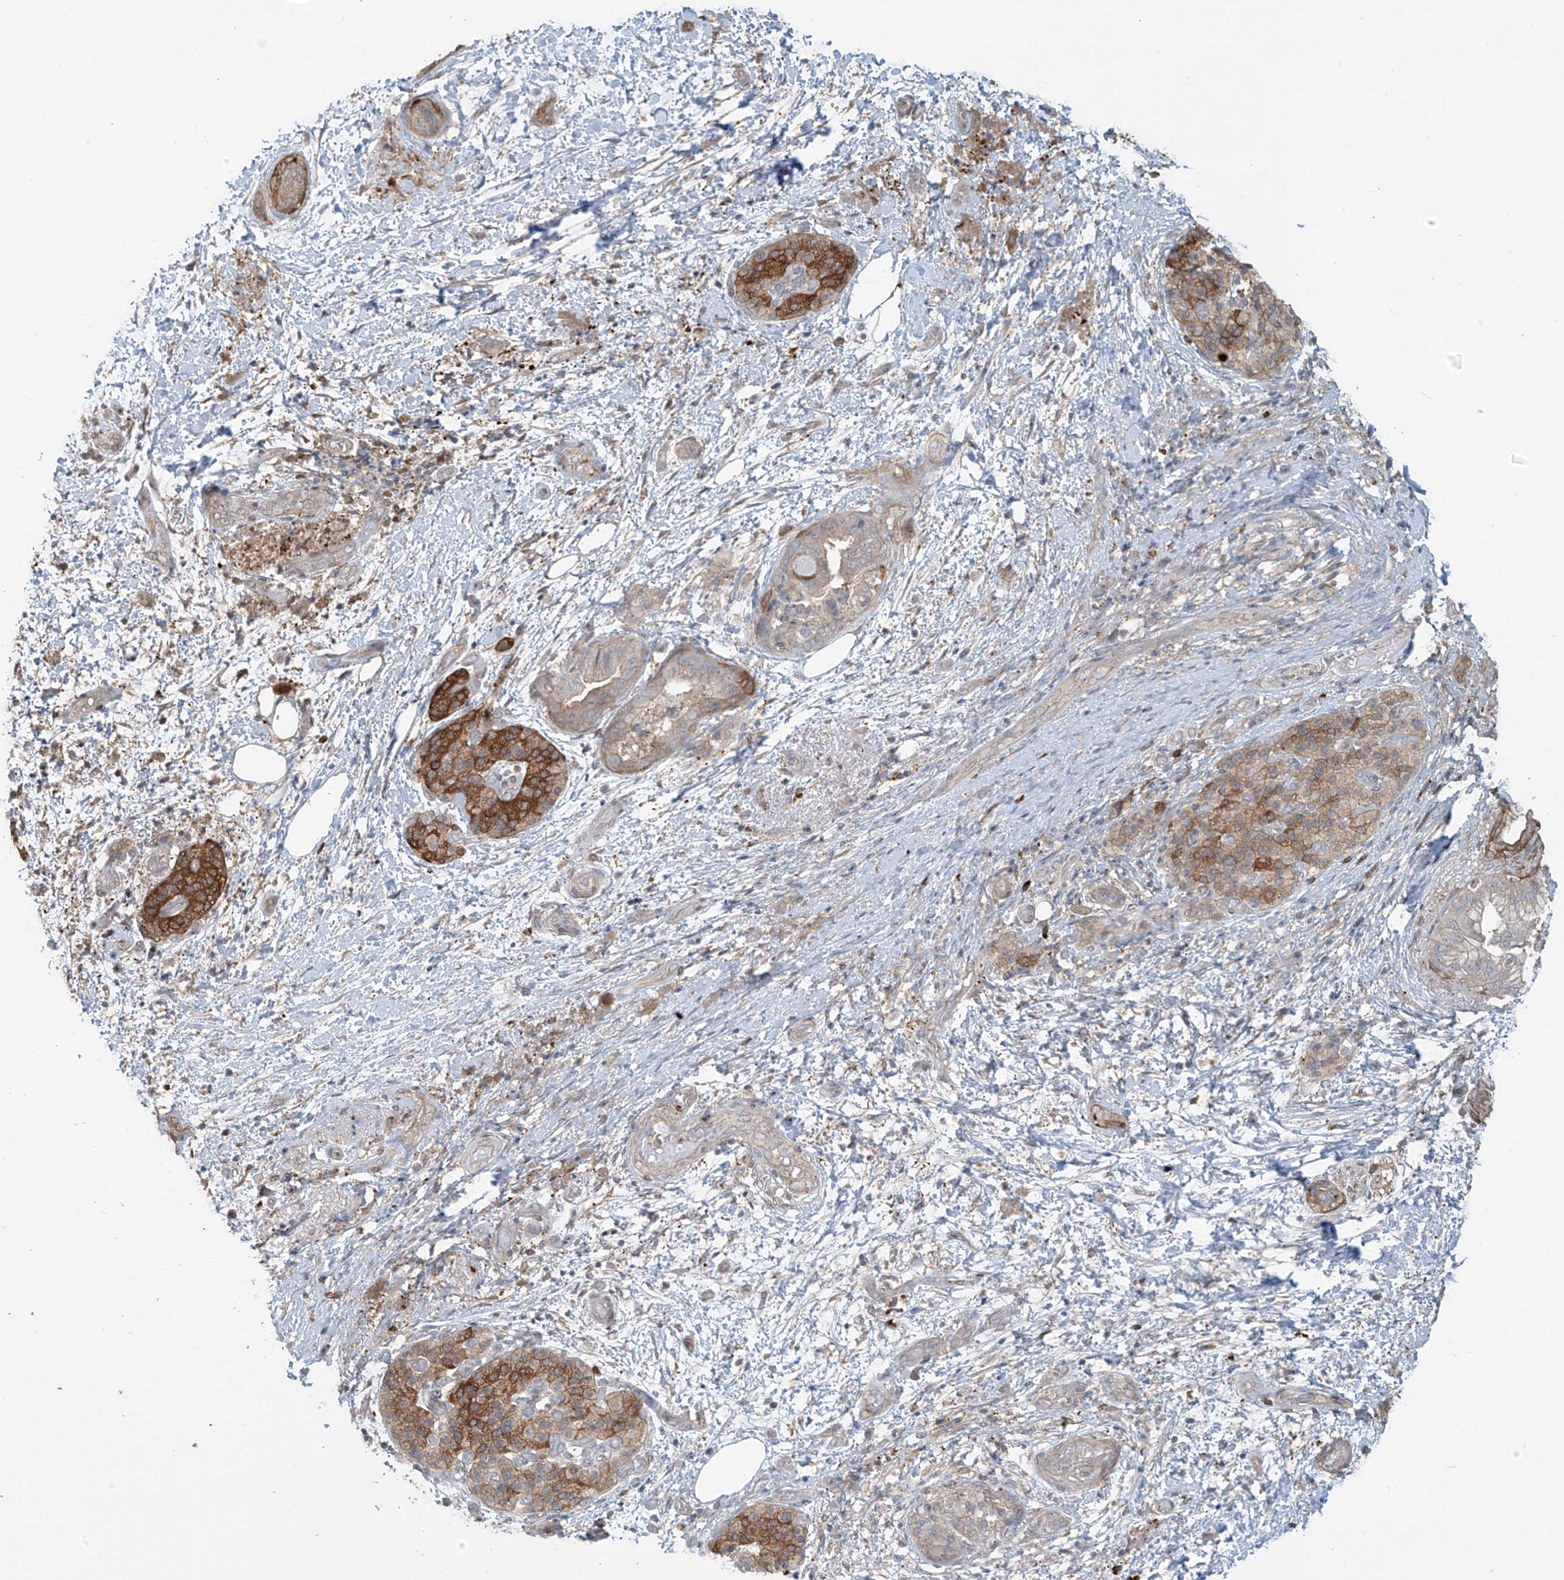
{"staining": {"intensity": "moderate", "quantity": "25%-75%", "location": "cytoplasmic/membranous"}, "tissue": "pancreatic cancer", "cell_type": "Tumor cells", "image_type": "cancer", "snomed": [{"axis": "morphology", "description": "Normal tissue, NOS"}, {"axis": "morphology", "description": "Adenocarcinoma, NOS"}, {"axis": "topography", "description": "Pancreas"}, {"axis": "topography", "description": "Peripheral nerve tissue"}], "caption": "High-power microscopy captured an immunohistochemistry histopathology image of pancreatic adenocarcinoma, revealing moderate cytoplasmic/membranous positivity in about 25%-75% of tumor cells.", "gene": "TAGAP", "patient": {"sex": "female", "age": 63}}